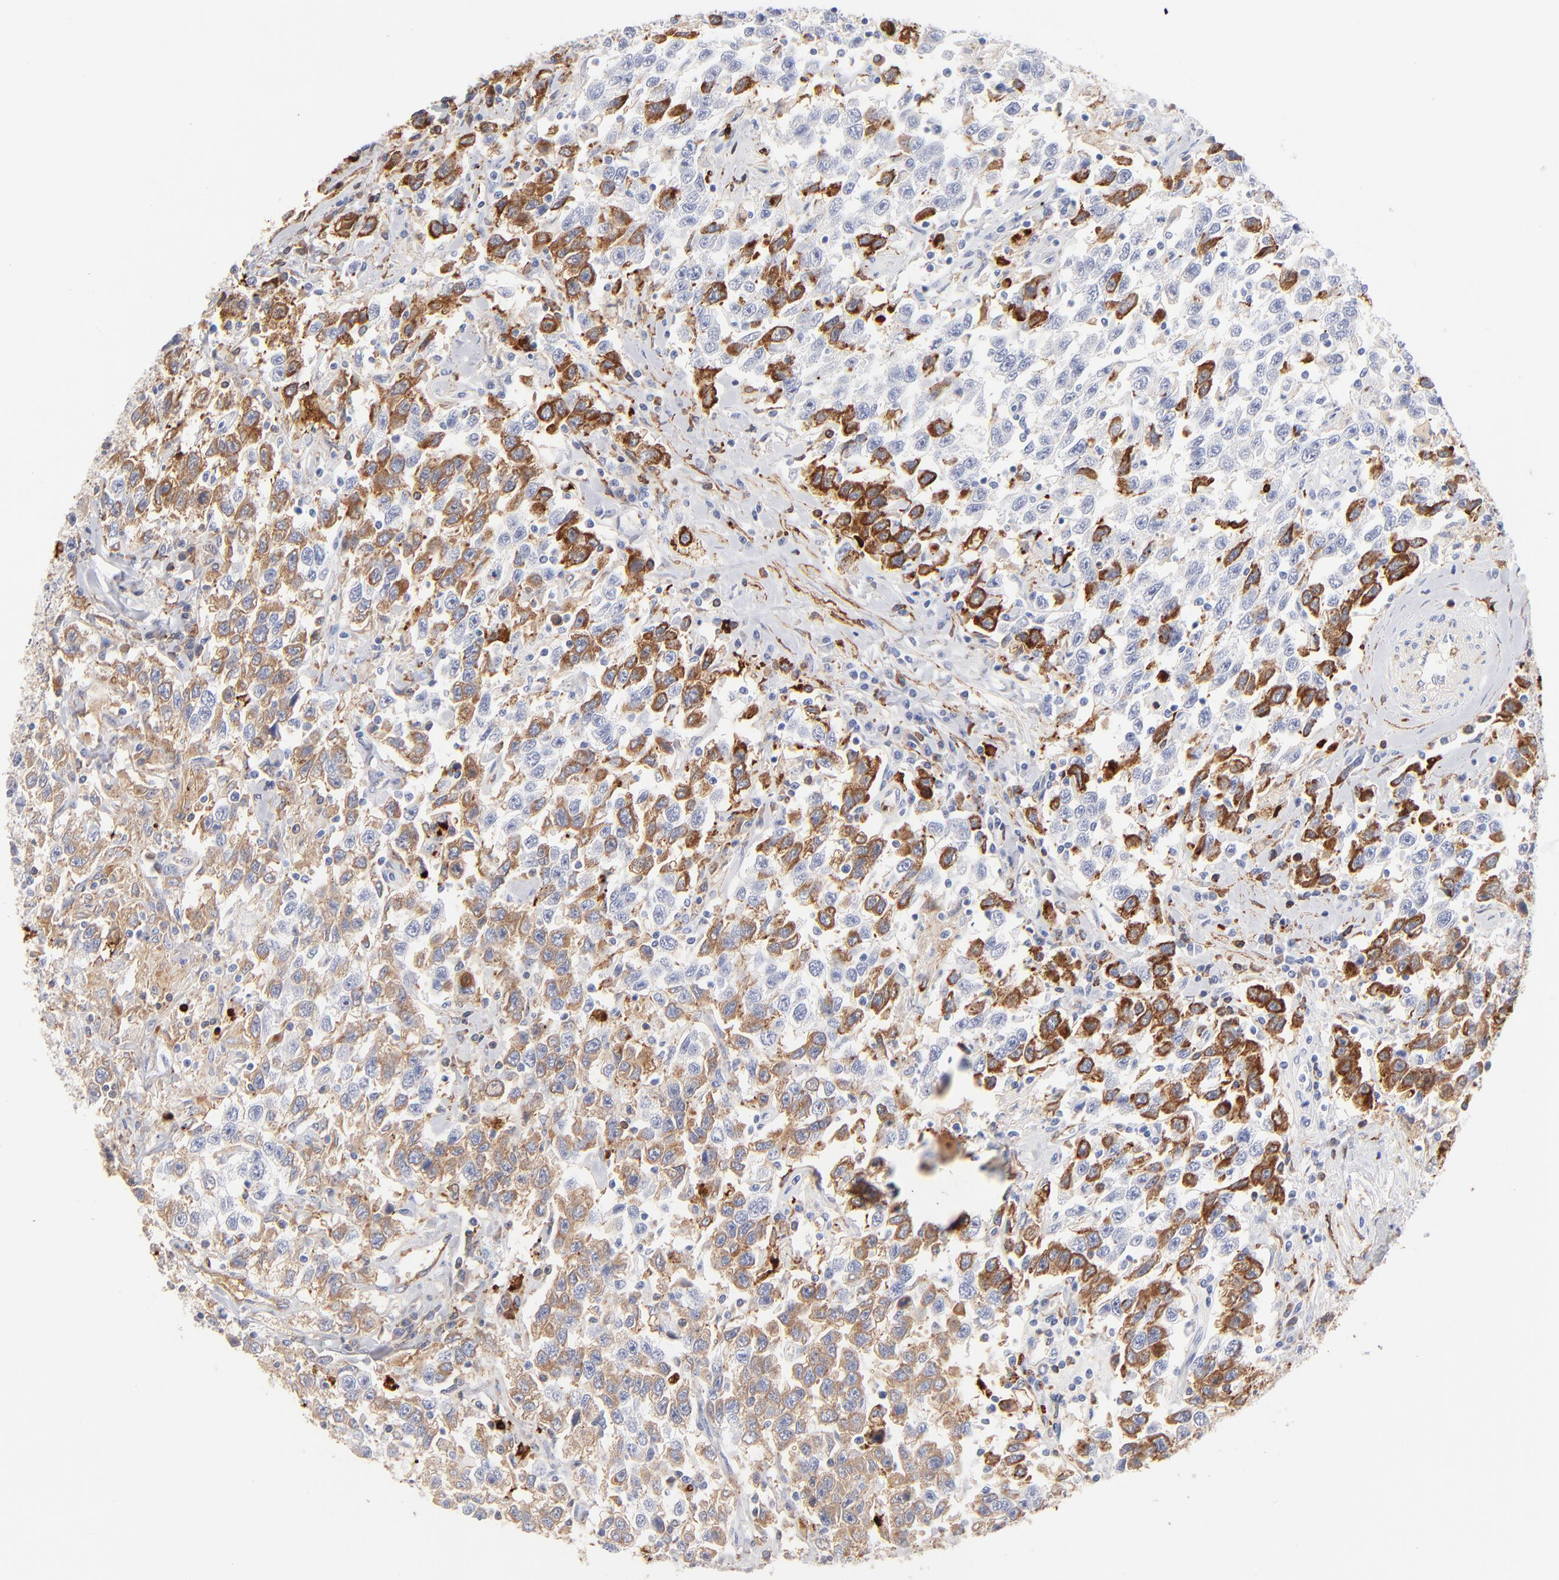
{"staining": {"intensity": "moderate", "quantity": "25%-75%", "location": "cytoplasmic/membranous"}, "tissue": "testis cancer", "cell_type": "Tumor cells", "image_type": "cancer", "snomed": [{"axis": "morphology", "description": "Seminoma, NOS"}, {"axis": "topography", "description": "Testis"}], "caption": "Moderate cytoplasmic/membranous positivity is seen in approximately 25%-75% of tumor cells in testis cancer.", "gene": "APOH", "patient": {"sex": "male", "age": 41}}